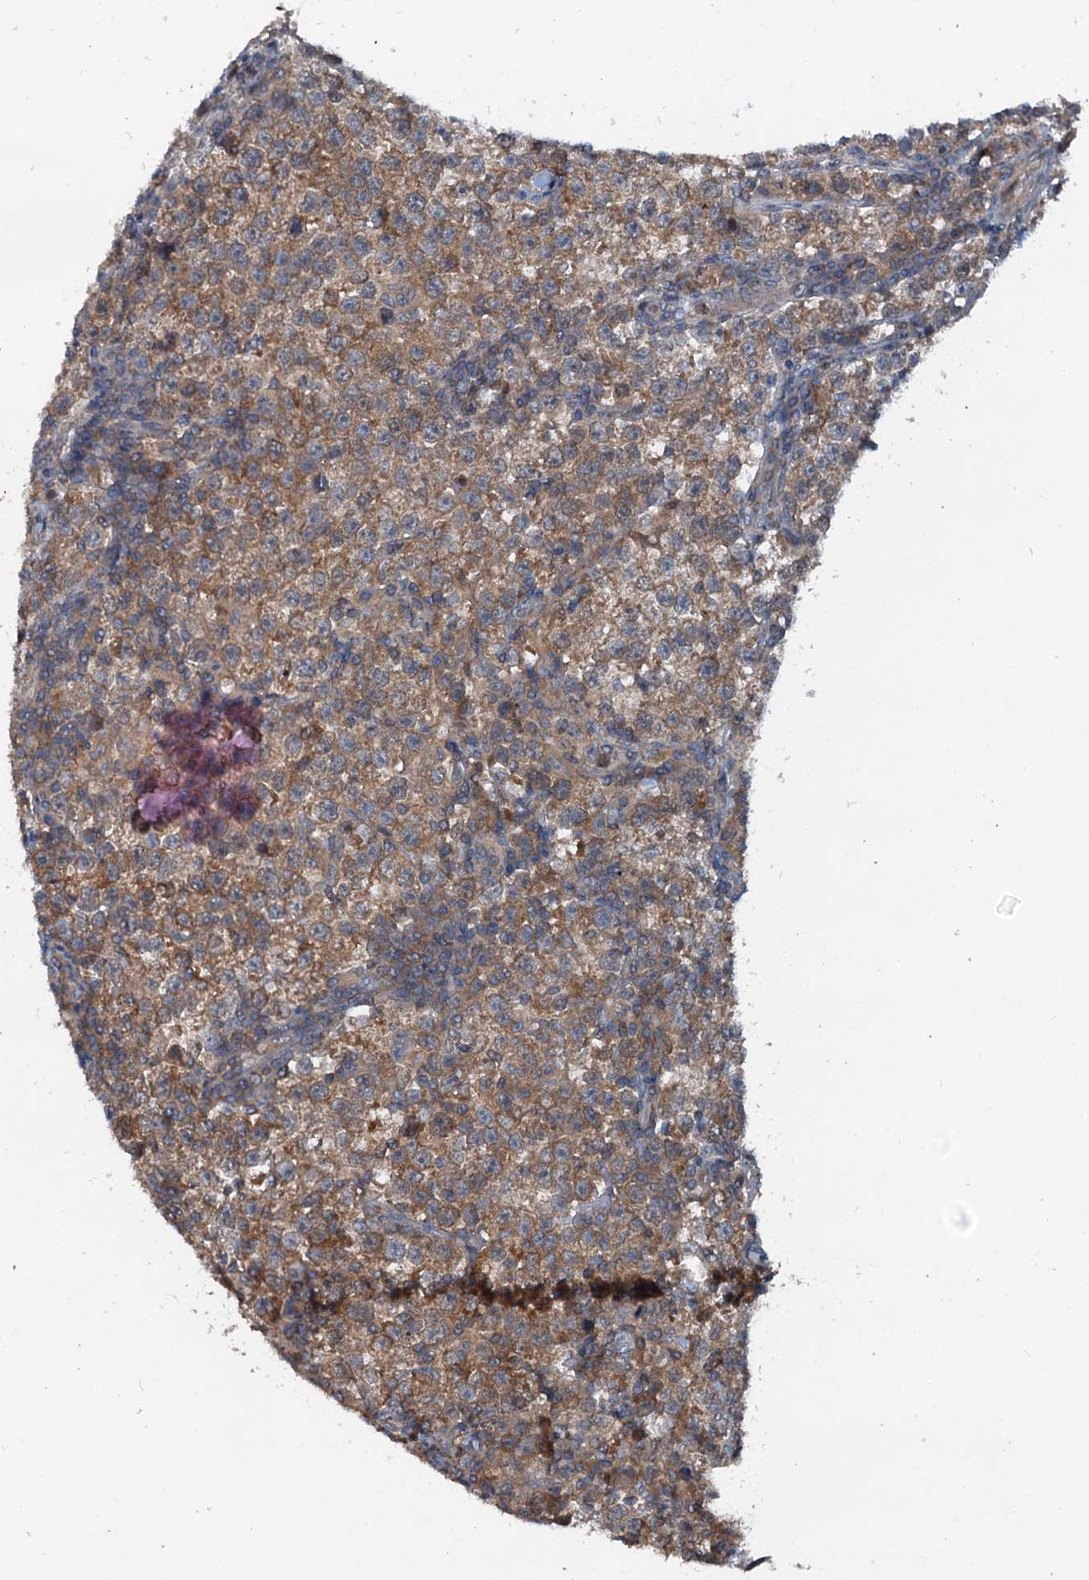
{"staining": {"intensity": "moderate", "quantity": ">75%", "location": "cytoplasmic/membranous"}, "tissue": "testis cancer", "cell_type": "Tumor cells", "image_type": "cancer", "snomed": [{"axis": "morphology", "description": "Normal tissue, NOS"}, {"axis": "morphology", "description": "Seminoma, NOS"}, {"axis": "topography", "description": "Testis"}], "caption": "DAB immunohistochemical staining of human testis cancer reveals moderate cytoplasmic/membranous protein positivity in approximately >75% of tumor cells.", "gene": "TEDC1", "patient": {"sex": "male", "age": 43}}